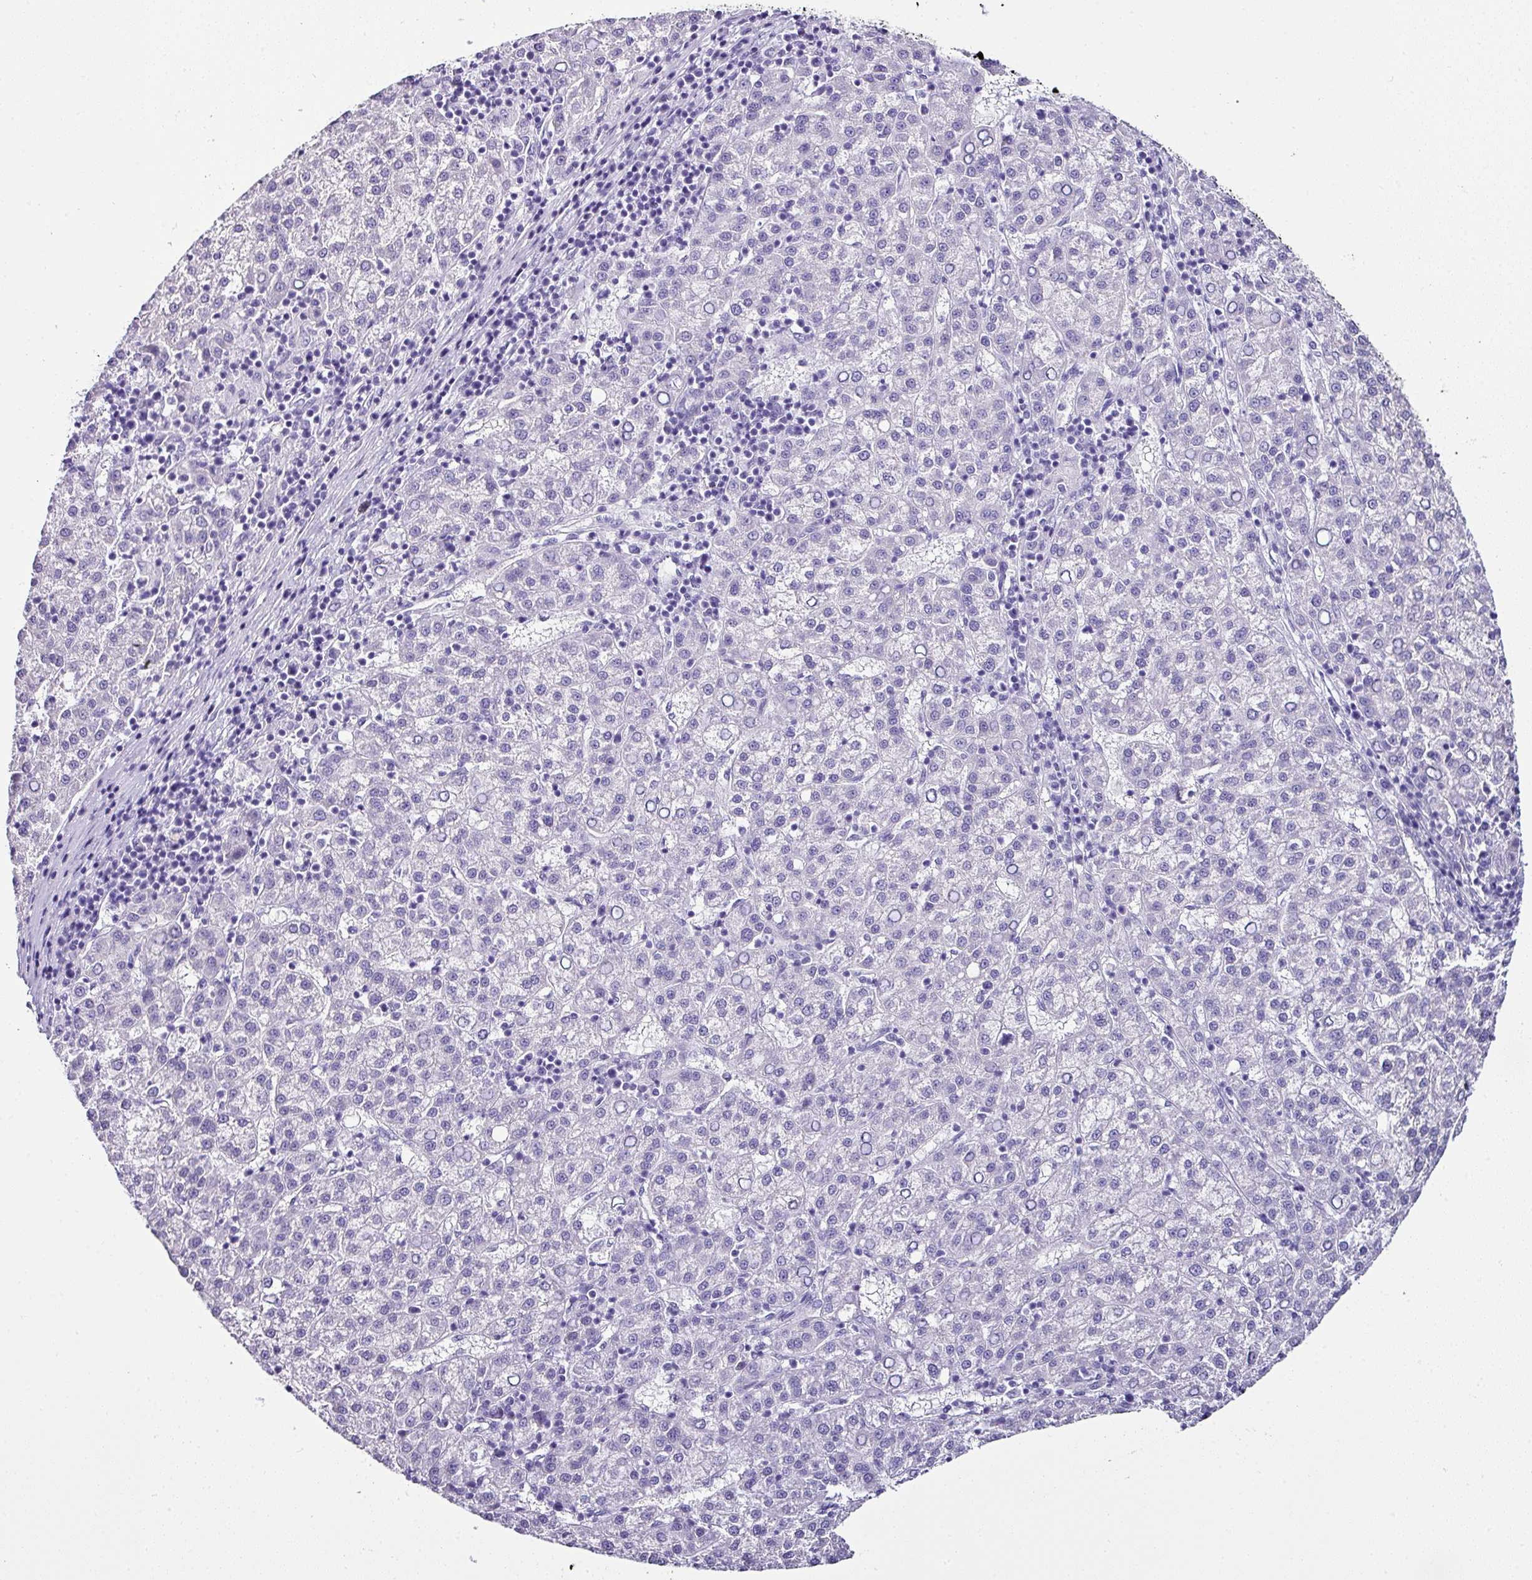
{"staining": {"intensity": "negative", "quantity": "none", "location": "none"}, "tissue": "liver cancer", "cell_type": "Tumor cells", "image_type": "cancer", "snomed": [{"axis": "morphology", "description": "Carcinoma, Hepatocellular, NOS"}, {"axis": "topography", "description": "Liver"}], "caption": "This is an IHC micrograph of hepatocellular carcinoma (liver). There is no expression in tumor cells.", "gene": "NAPSA", "patient": {"sex": "female", "age": 58}}